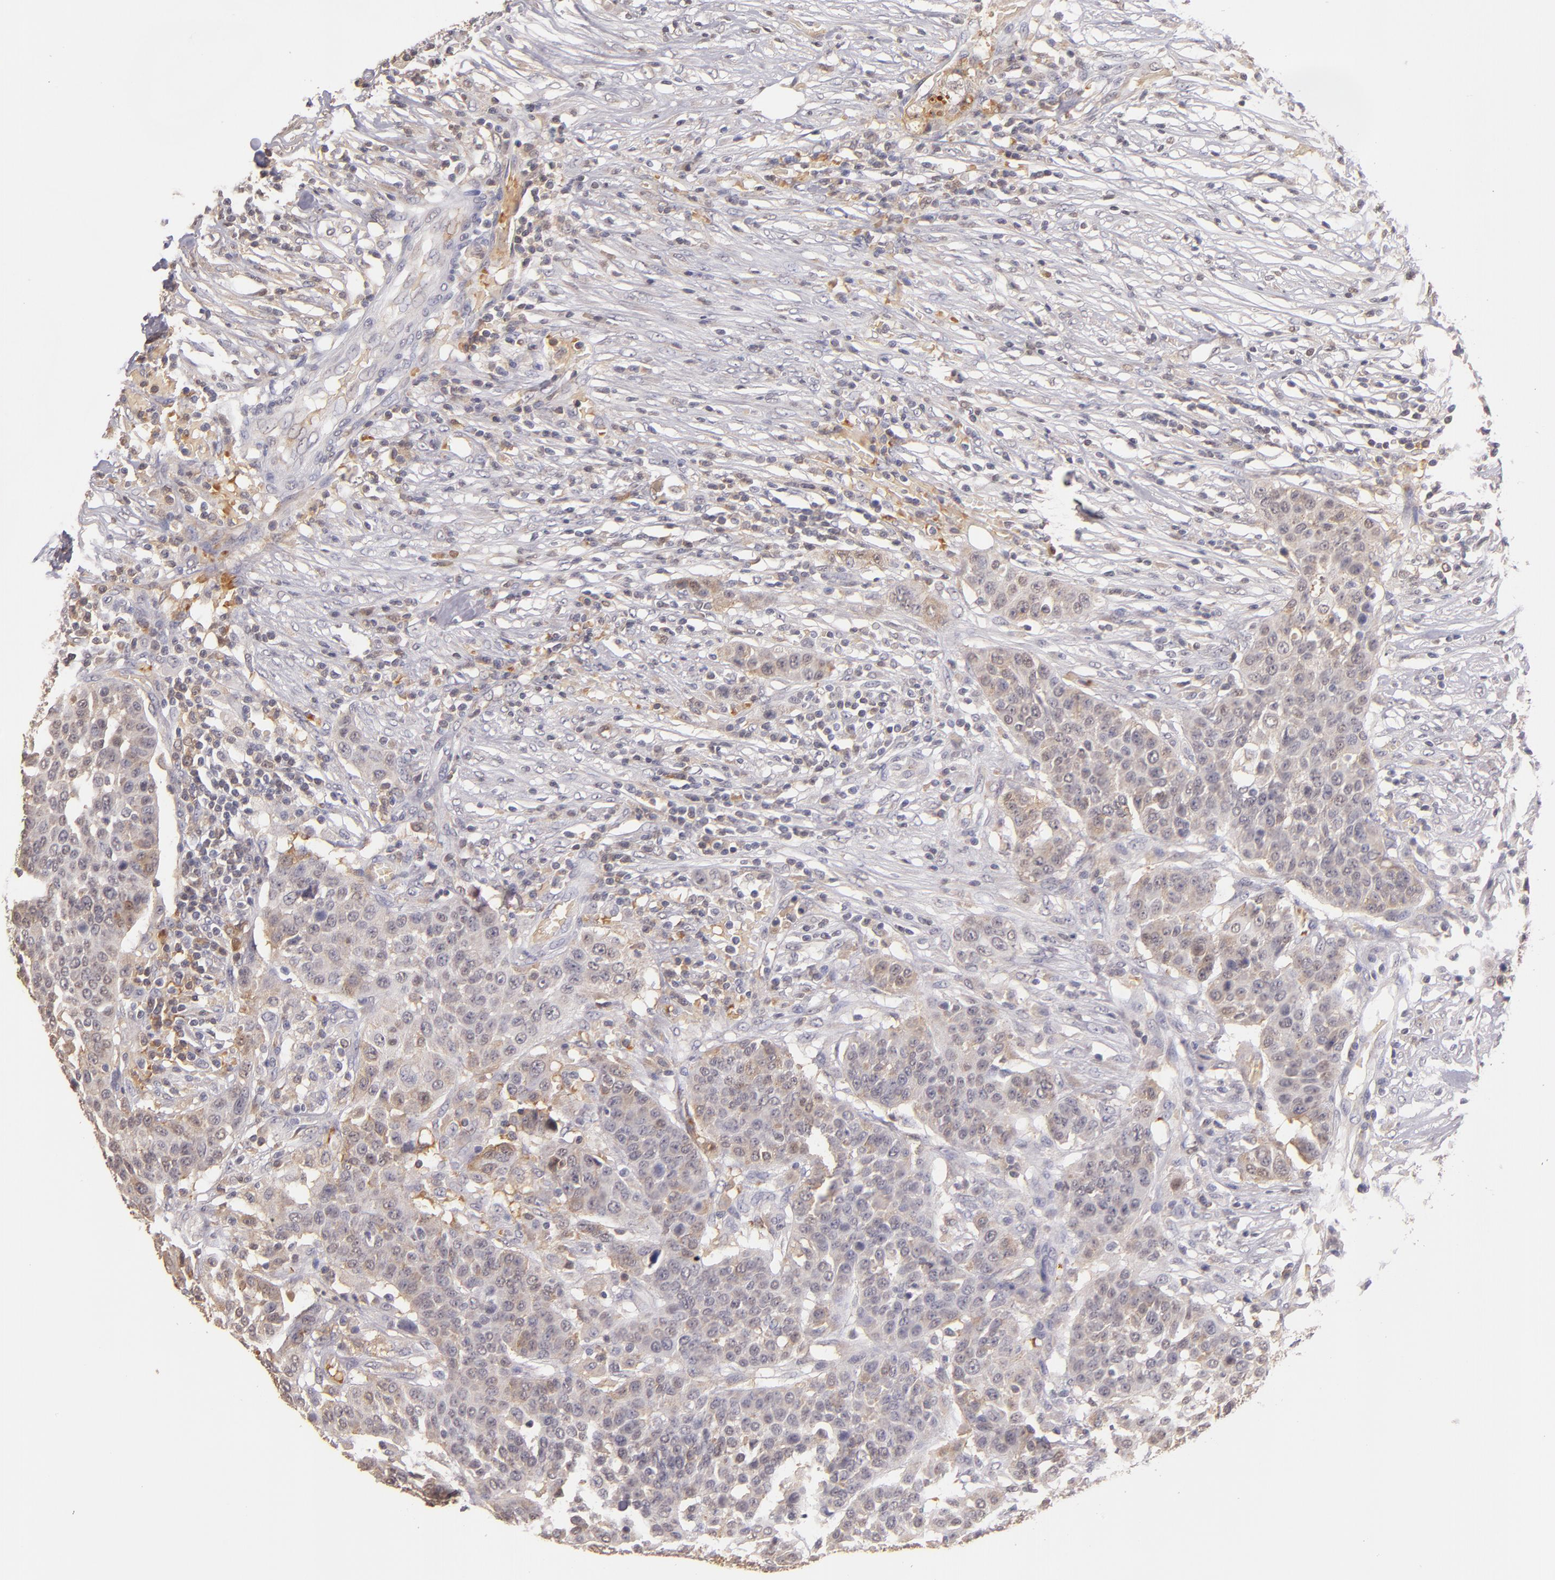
{"staining": {"intensity": "weak", "quantity": ">75%", "location": "cytoplasmic/membranous"}, "tissue": "urothelial cancer", "cell_type": "Tumor cells", "image_type": "cancer", "snomed": [{"axis": "morphology", "description": "Urothelial carcinoma, High grade"}, {"axis": "topography", "description": "Urinary bladder"}], "caption": "The photomicrograph shows staining of urothelial cancer, revealing weak cytoplasmic/membranous protein expression (brown color) within tumor cells.", "gene": "SERPINC1", "patient": {"sex": "male", "age": 74}}